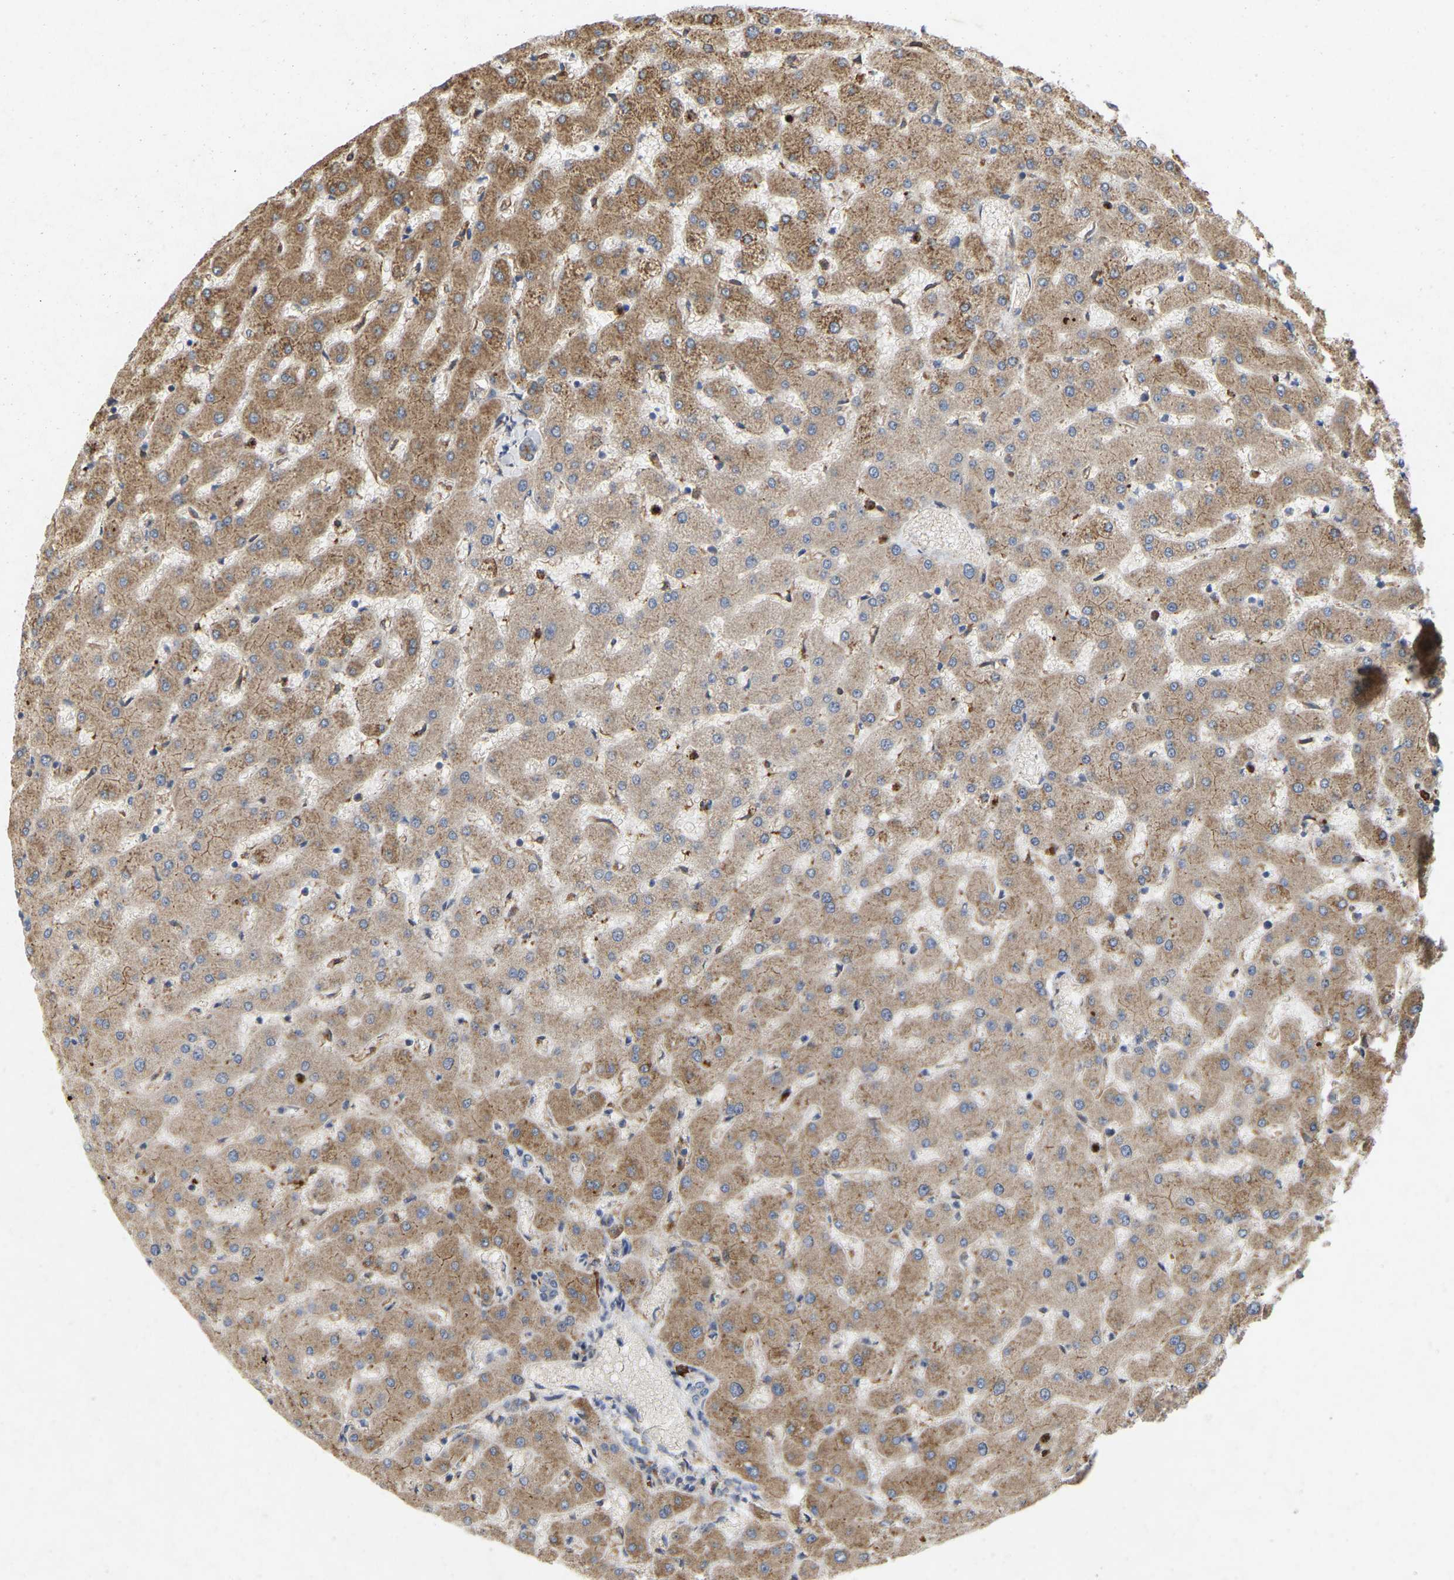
{"staining": {"intensity": "moderate", "quantity": "25%-75%", "location": "cytoplasmic/membranous"}, "tissue": "liver", "cell_type": "Cholangiocytes", "image_type": "normal", "snomed": [{"axis": "morphology", "description": "Normal tissue, NOS"}, {"axis": "topography", "description": "Liver"}], "caption": "Normal liver was stained to show a protein in brown. There is medium levels of moderate cytoplasmic/membranous positivity in approximately 25%-75% of cholangiocytes. (DAB = brown stain, brightfield microscopy at high magnification).", "gene": "RHEB", "patient": {"sex": "female", "age": 63}}